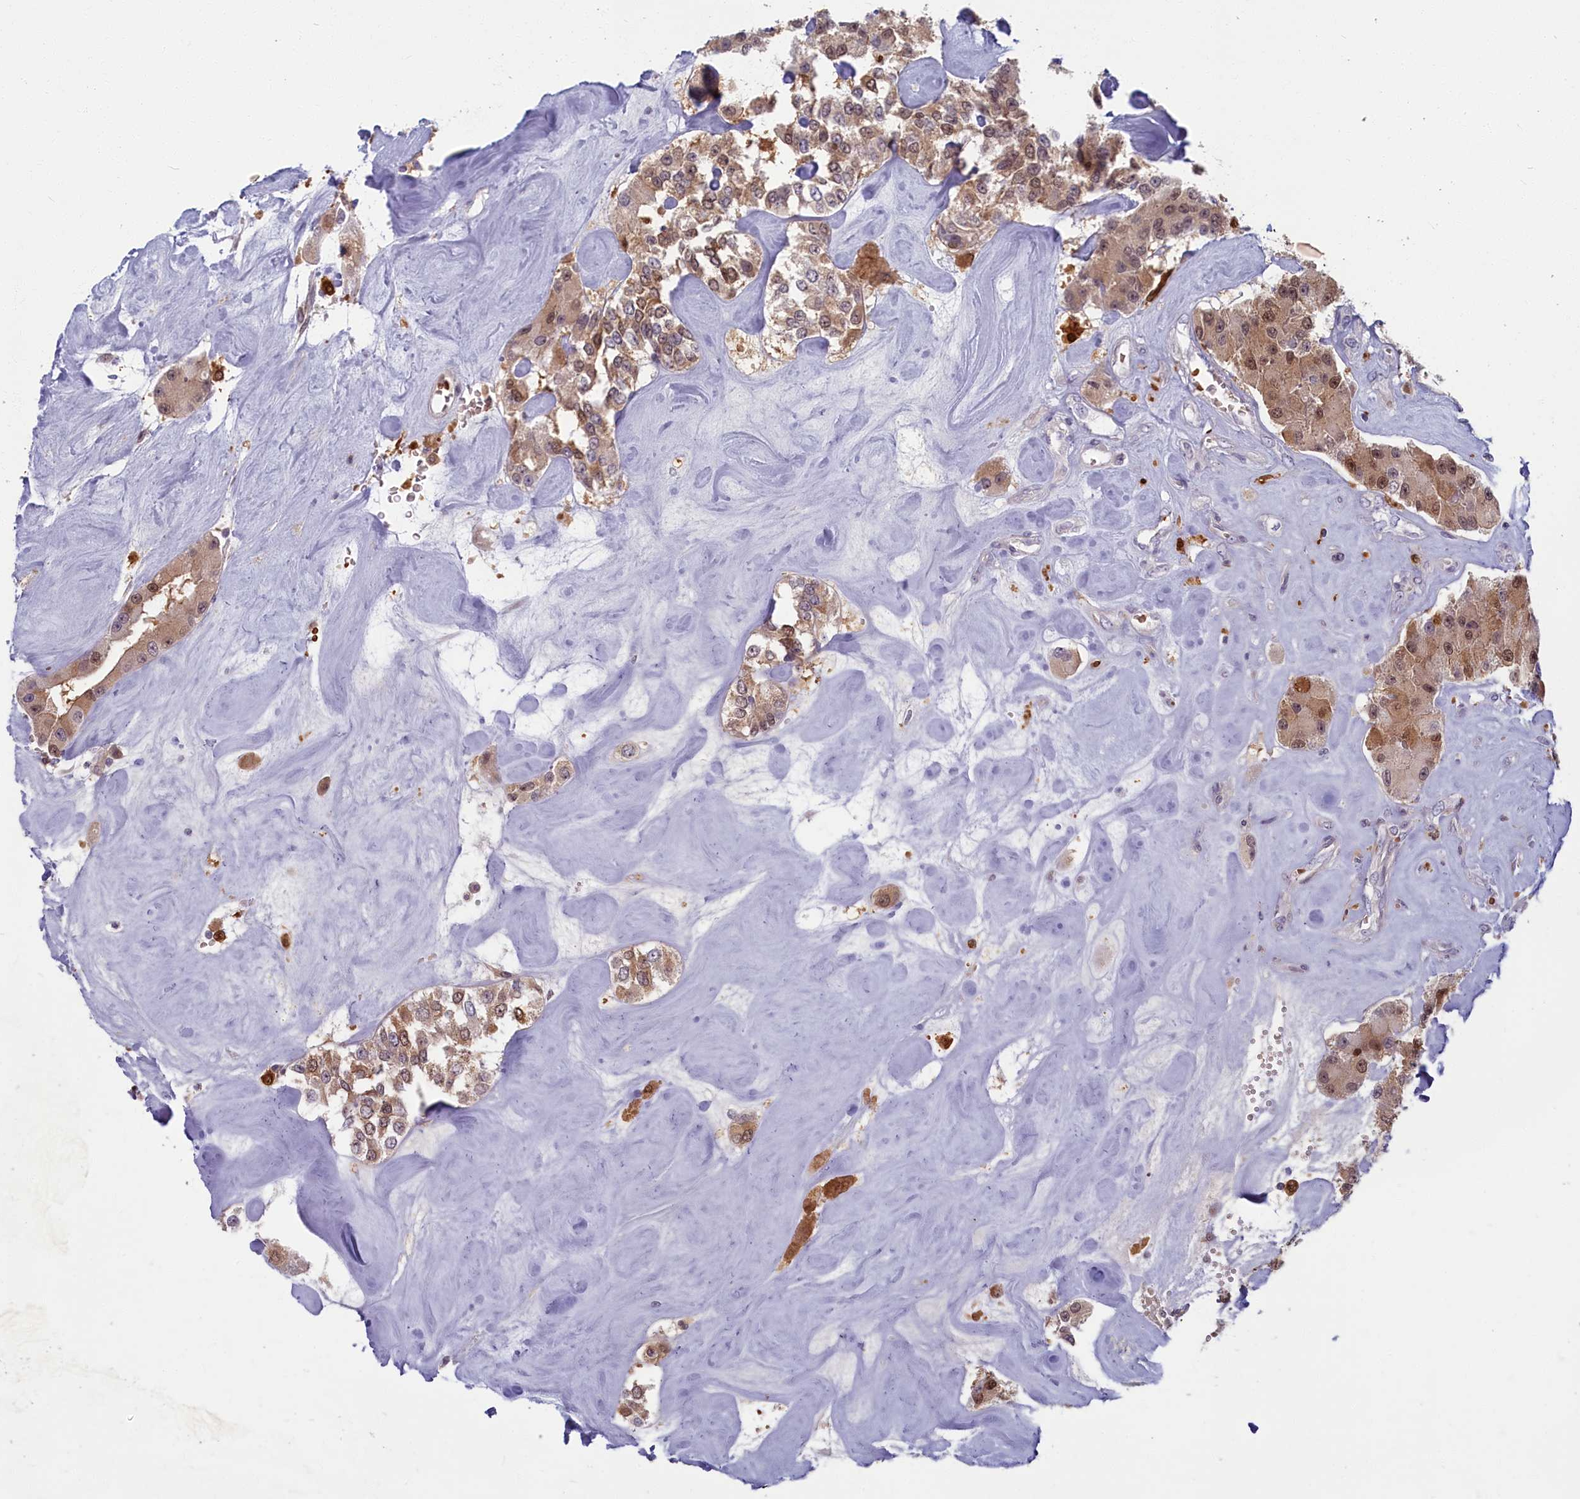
{"staining": {"intensity": "moderate", "quantity": ">75%", "location": "cytoplasmic/membranous,nuclear"}, "tissue": "carcinoid", "cell_type": "Tumor cells", "image_type": "cancer", "snomed": [{"axis": "morphology", "description": "Carcinoid, malignant, NOS"}, {"axis": "topography", "description": "Pancreas"}], "caption": "High-power microscopy captured an immunohistochemistry (IHC) micrograph of carcinoid, revealing moderate cytoplasmic/membranous and nuclear positivity in about >75% of tumor cells. (IHC, brightfield microscopy, high magnification).", "gene": "BLVRB", "patient": {"sex": "male", "age": 41}}